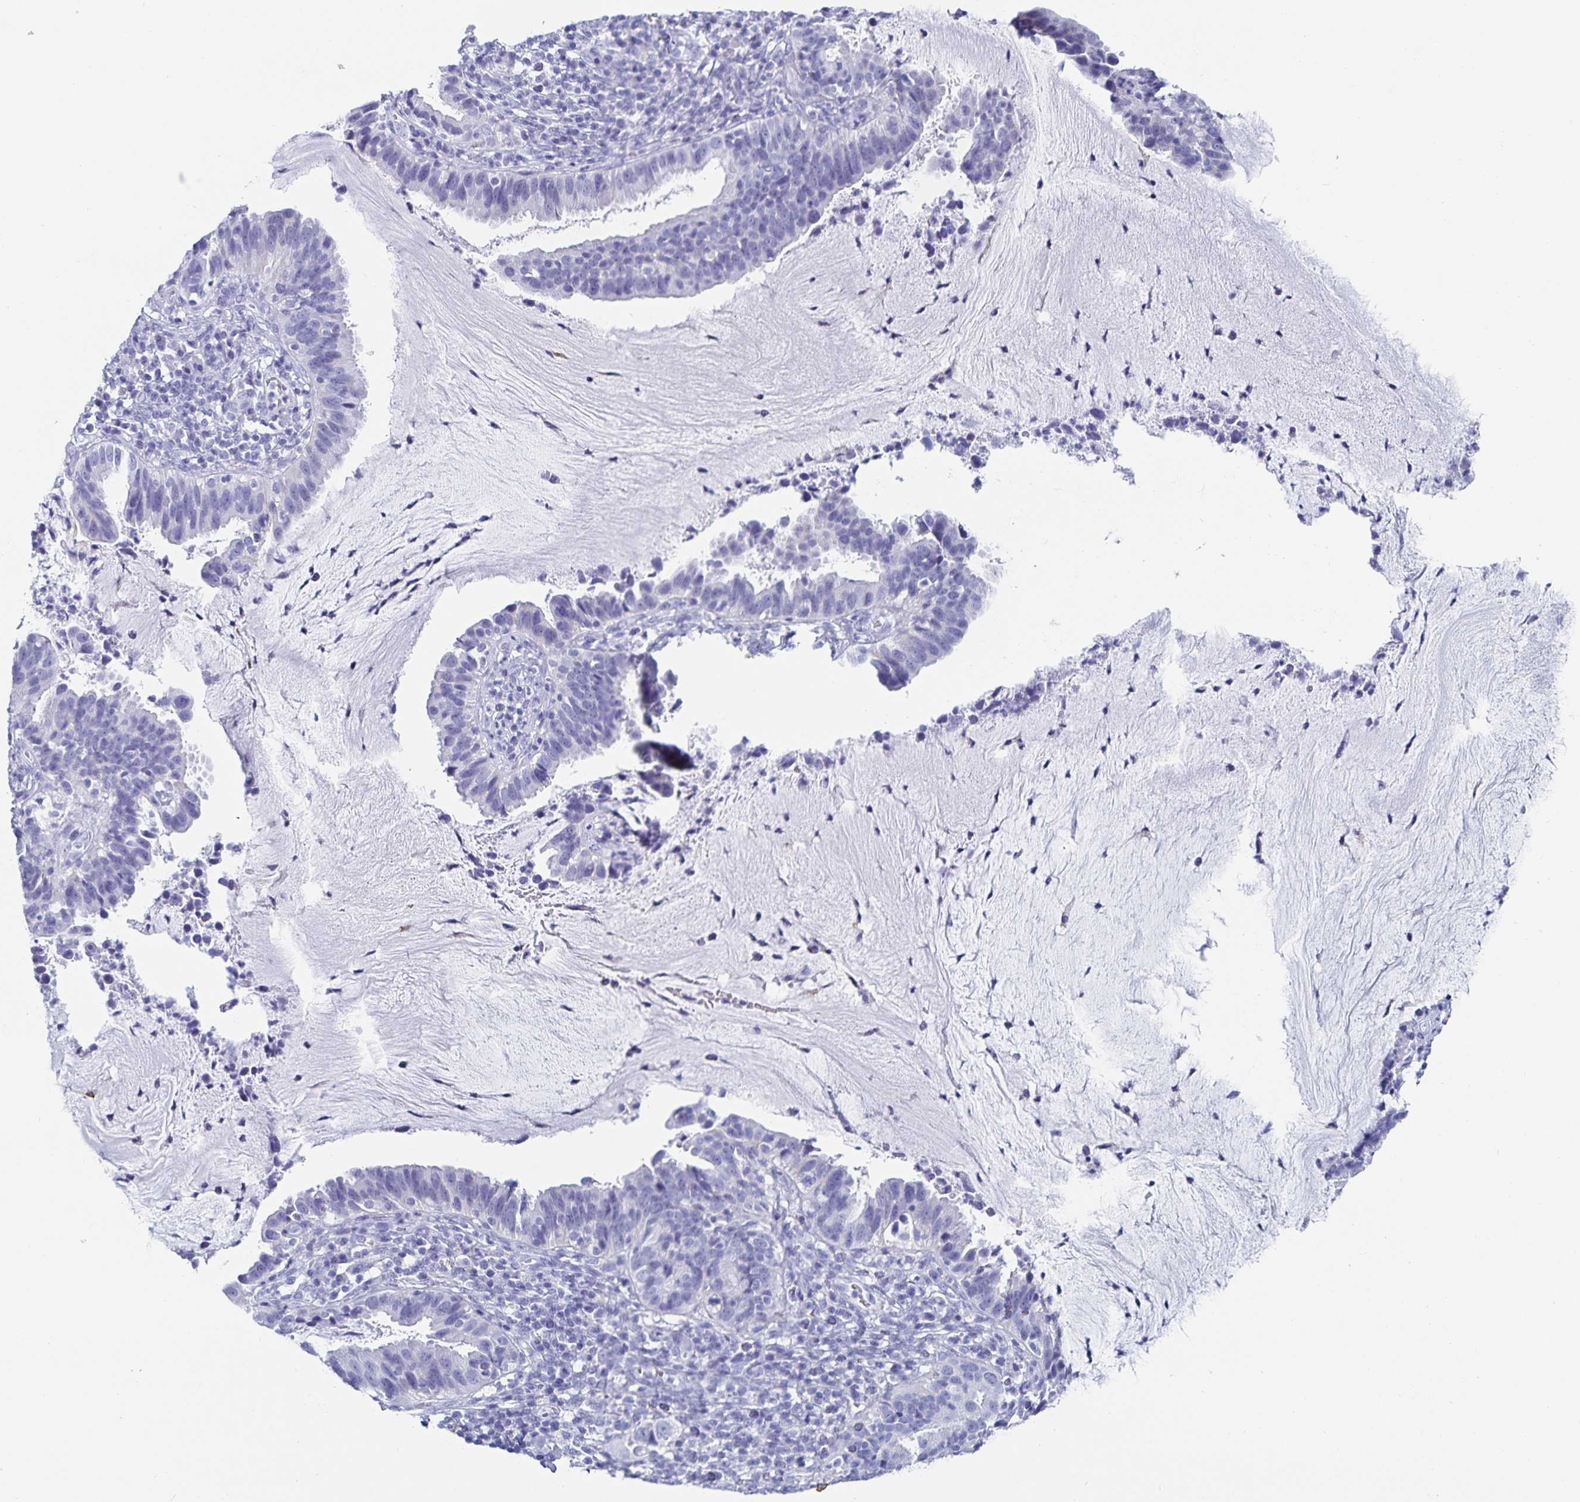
{"staining": {"intensity": "negative", "quantity": "none", "location": "none"}, "tissue": "cervical cancer", "cell_type": "Tumor cells", "image_type": "cancer", "snomed": [{"axis": "morphology", "description": "Adenocarcinoma, NOS"}, {"axis": "topography", "description": "Cervix"}], "caption": "Tumor cells show no significant positivity in adenocarcinoma (cervical). The staining is performed using DAB (3,3'-diaminobenzidine) brown chromogen with nuclei counter-stained in using hematoxylin.", "gene": "C19orf73", "patient": {"sex": "female", "age": 34}}